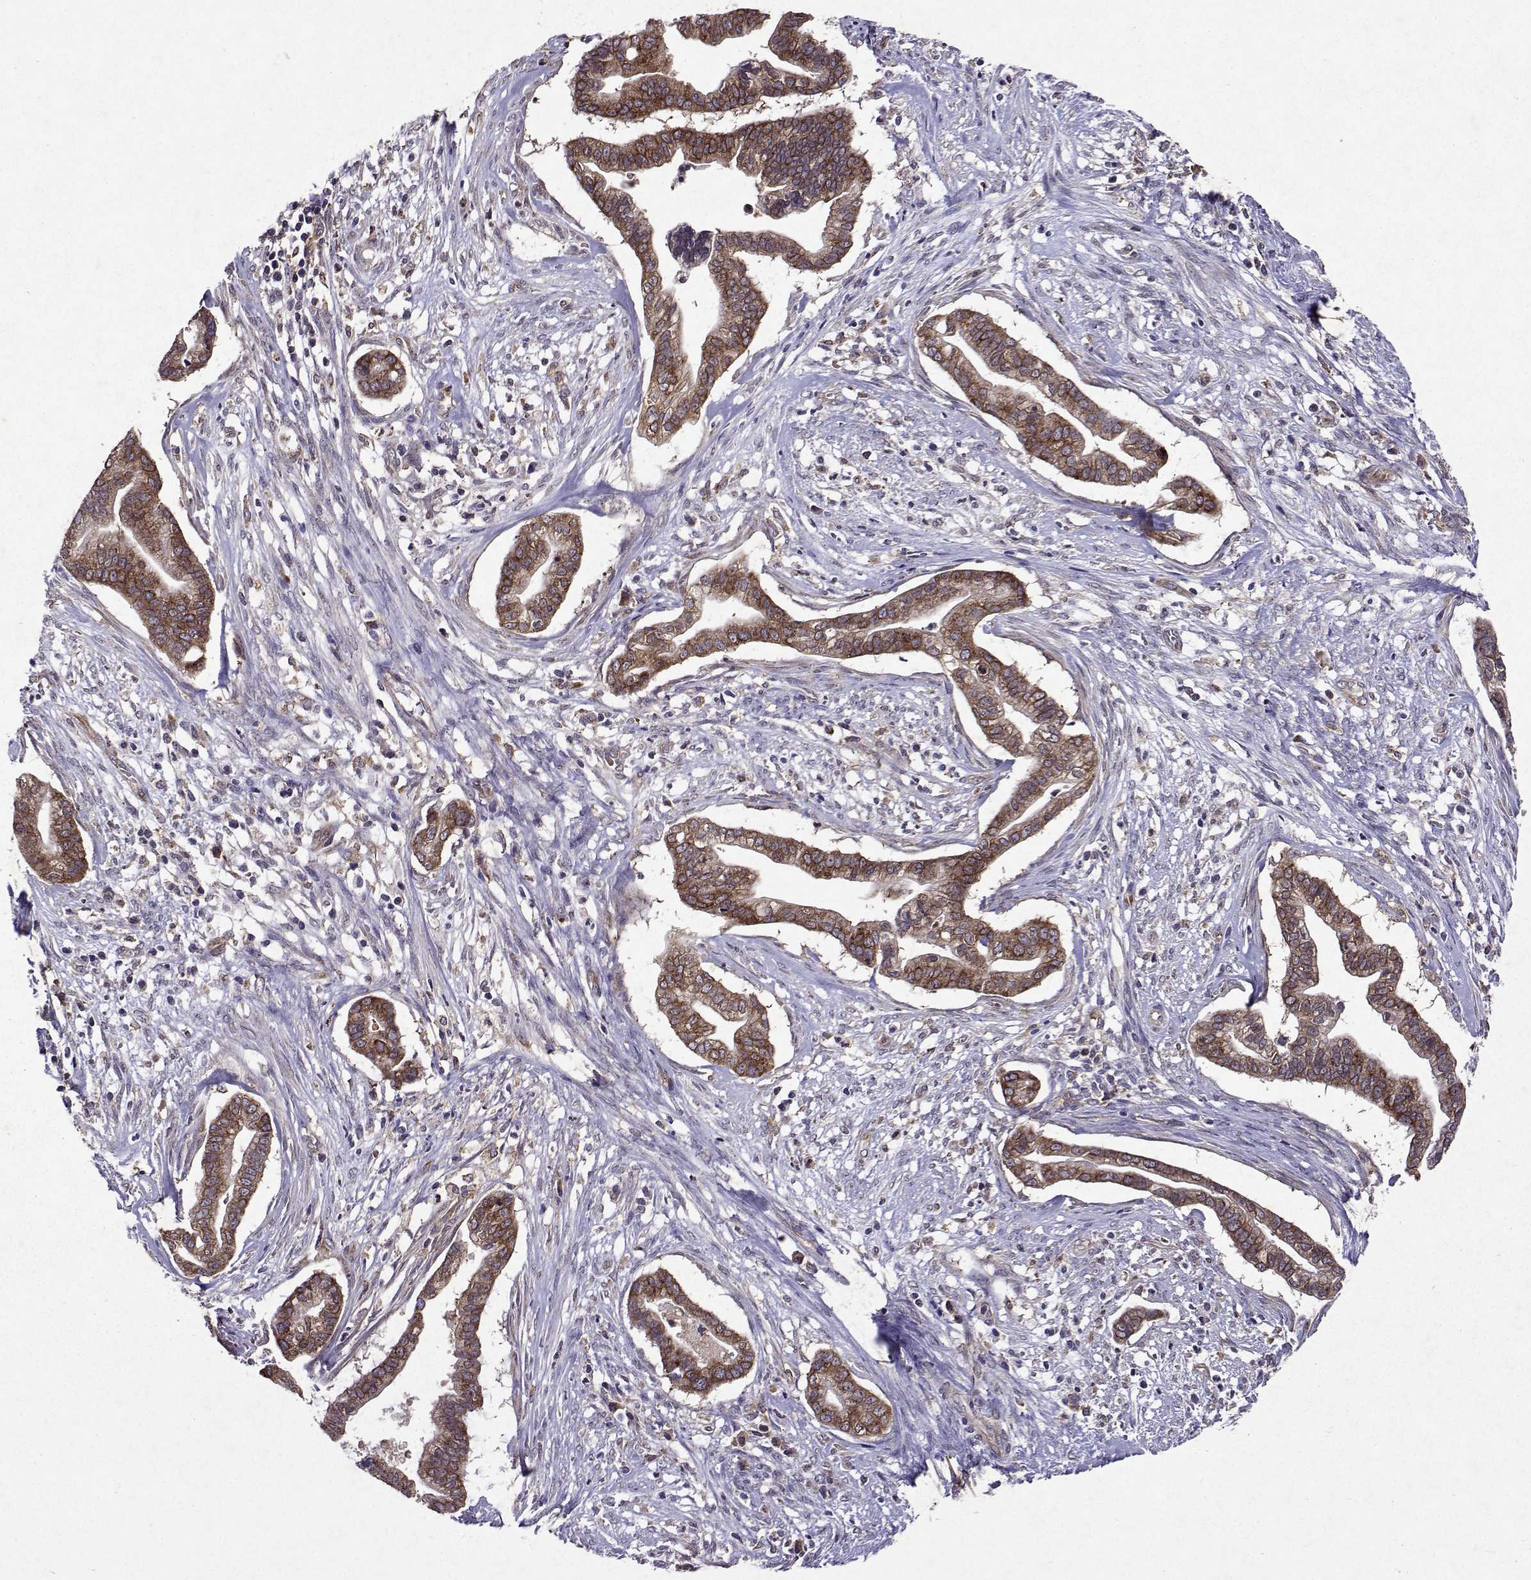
{"staining": {"intensity": "moderate", "quantity": ">75%", "location": "cytoplasmic/membranous"}, "tissue": "cervical cancer", "cell_type": "Tumor cells", "image_type": "cancer", "snomed": [{"axis": "morphology", "description": "Adenocarcinoma, NOS"}, {"axis": "topography", "description": "Cervix"}], "caption": "IHC image of cervical cancer (adenocarcinoma) stained for a protein (brown), which reveals medium levels of moderate cytoplasmic/membranous positivity in about >75% of tumor cells.", "gene": "TARBP2", "patient": {"sex": "female", "age": 62}}